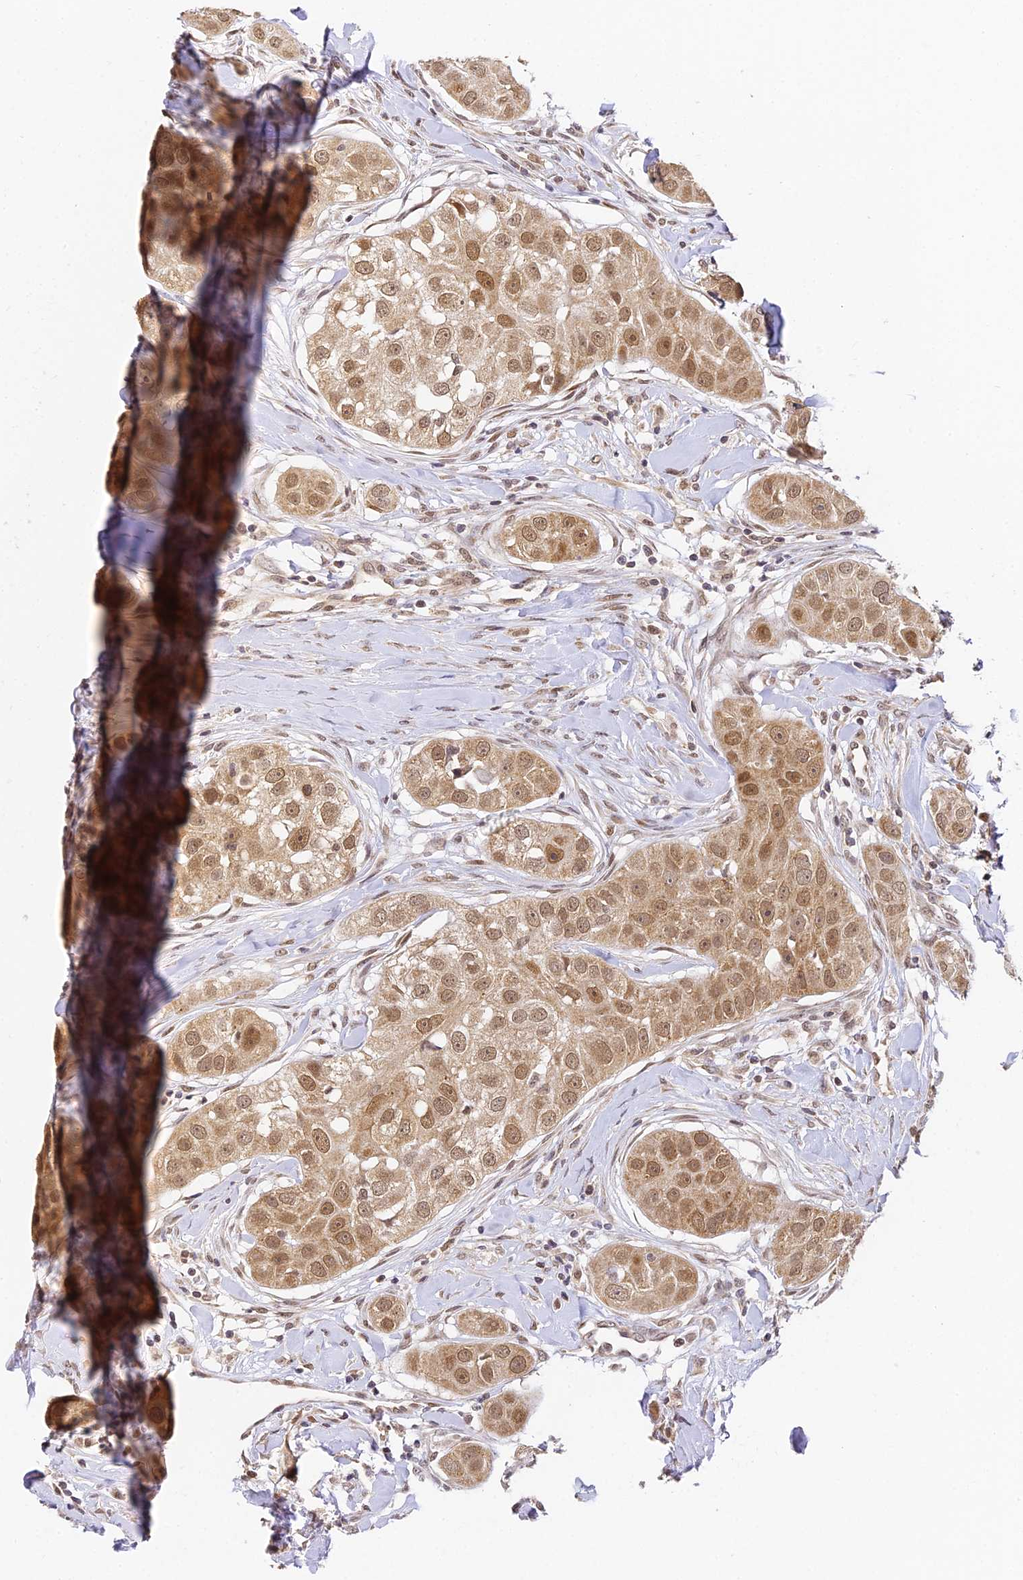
{"staining": {"intensity": "moderate", "quantity": ">75%", "location": "cytoplasmic/membranous,nuclear"}, "tissue": "head and neck cancer", "cell_type": "Tumor cells", "image_type": "cancer", "snomed": [{"axis": "morphology", "description": "Normal tissue, NOS"}, {"axis": "morphology", "description": "Squamous cell carcinoma, NOS"}, {"axis": "topography", "description": "Skeletal muscle"}, {"axis": "topography", "description": "Head-Neck"}], "caption": "The micrograph exhibits a brown stain indicating the presence of a protein in the cytoplasmic/membranous and nuclear of tumor cells in squamous cell carcinoma (head and neck).", "gene": "DNAAF10", "patient": {"sex": "male", "age": 51}}